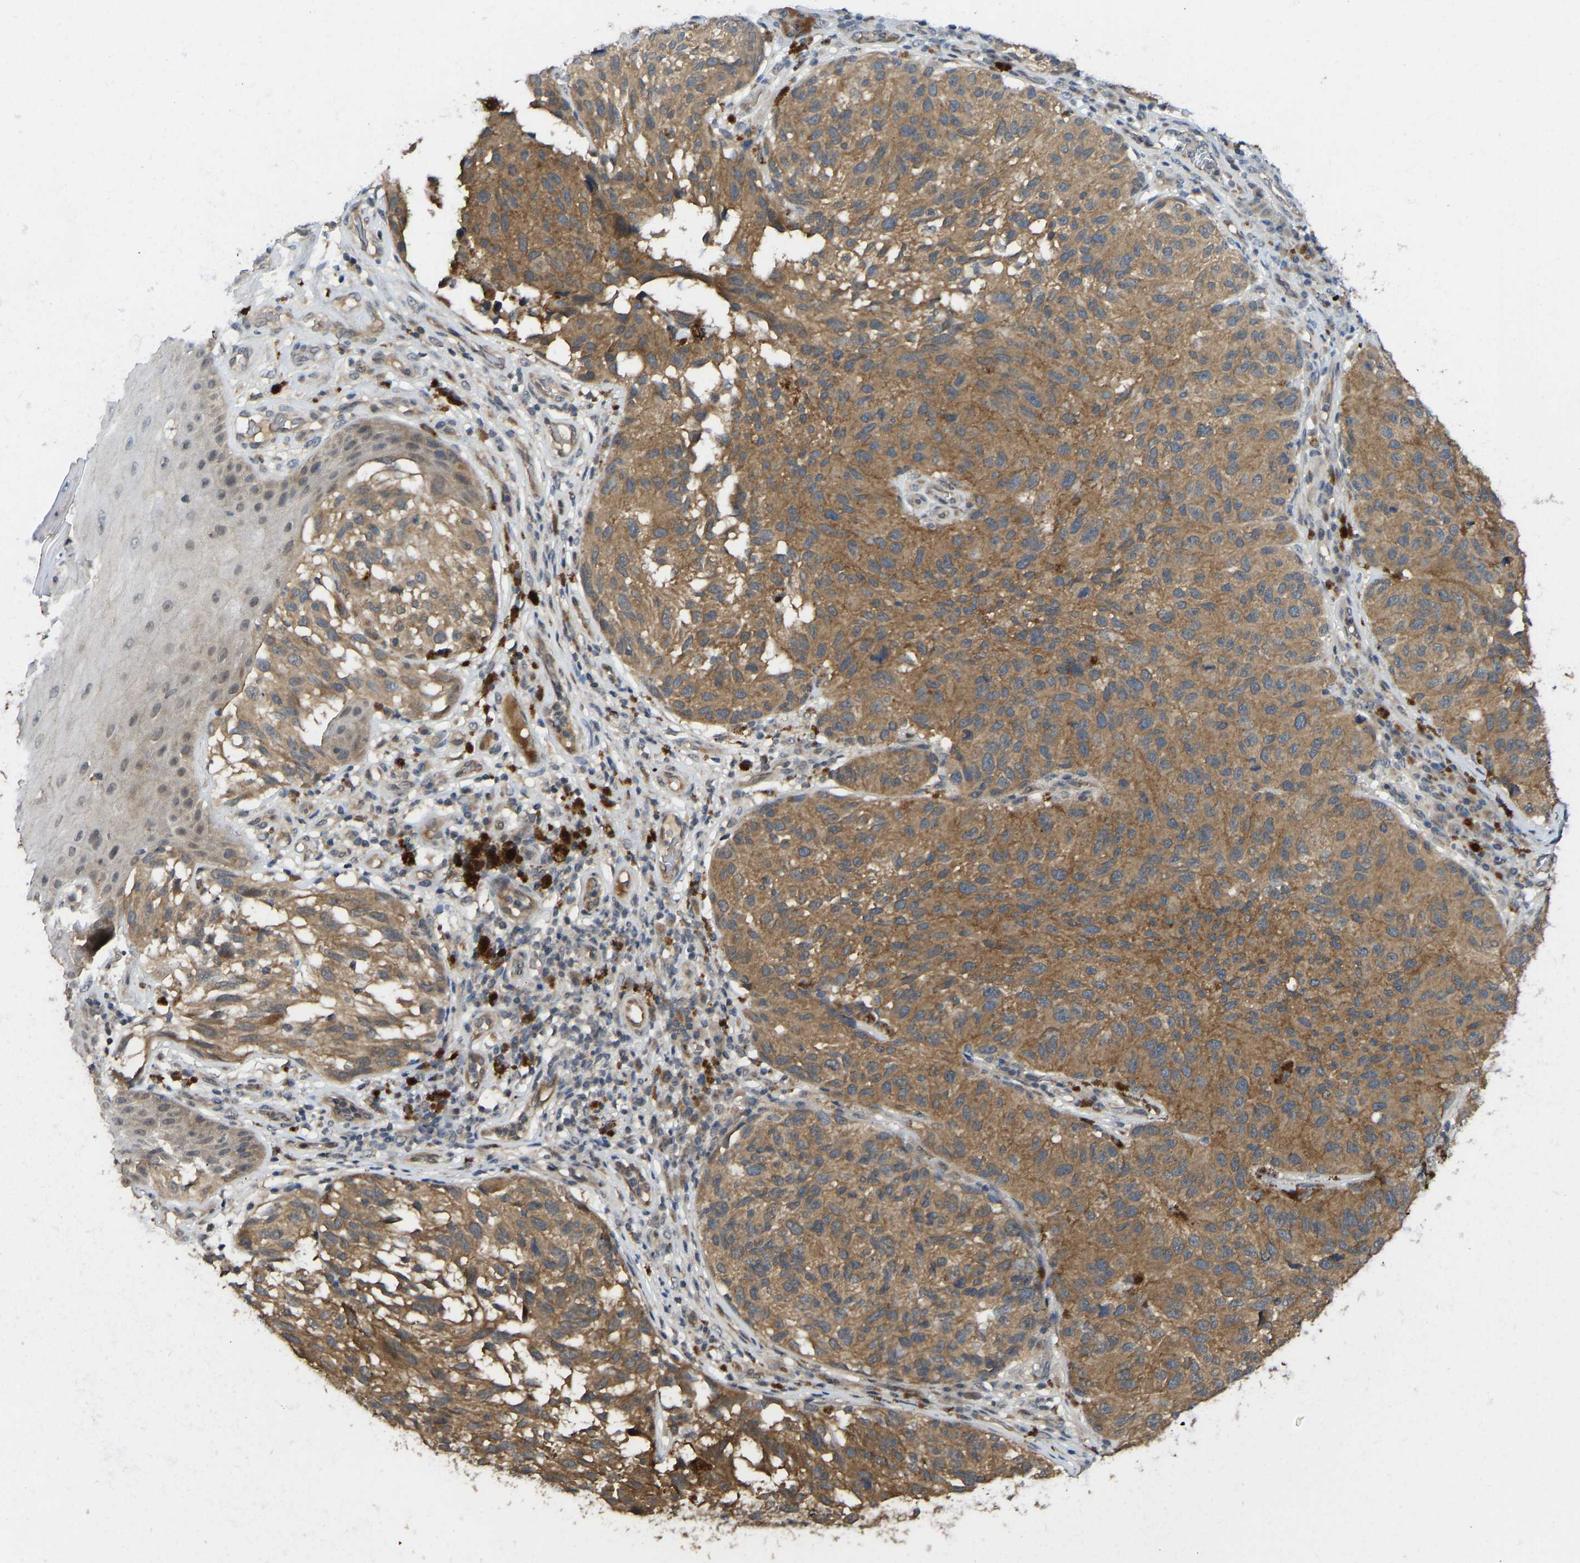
{"staining": {"intensity": "moderate", "quantity": ">75%", "location": "cytoplasmic/membranous"}, "tissue": "melanoma", "cell_type": "Tumor cells", "image_type": "cancer", "snomed": [{"axis": "morphology", "description": "Malignant melanoma, NOS"}, {"axis": "topography", "description": "Skin"}], "caption": "This photomicrograph demonstrates immunohistochemistry staining of human malignant melanoma, with medium moderate cytoplasmic/membranous positivity in approximately >75% of tumor cells.", "gene": "NDRG3", "patient": {"sex": "female", "age": 73}}